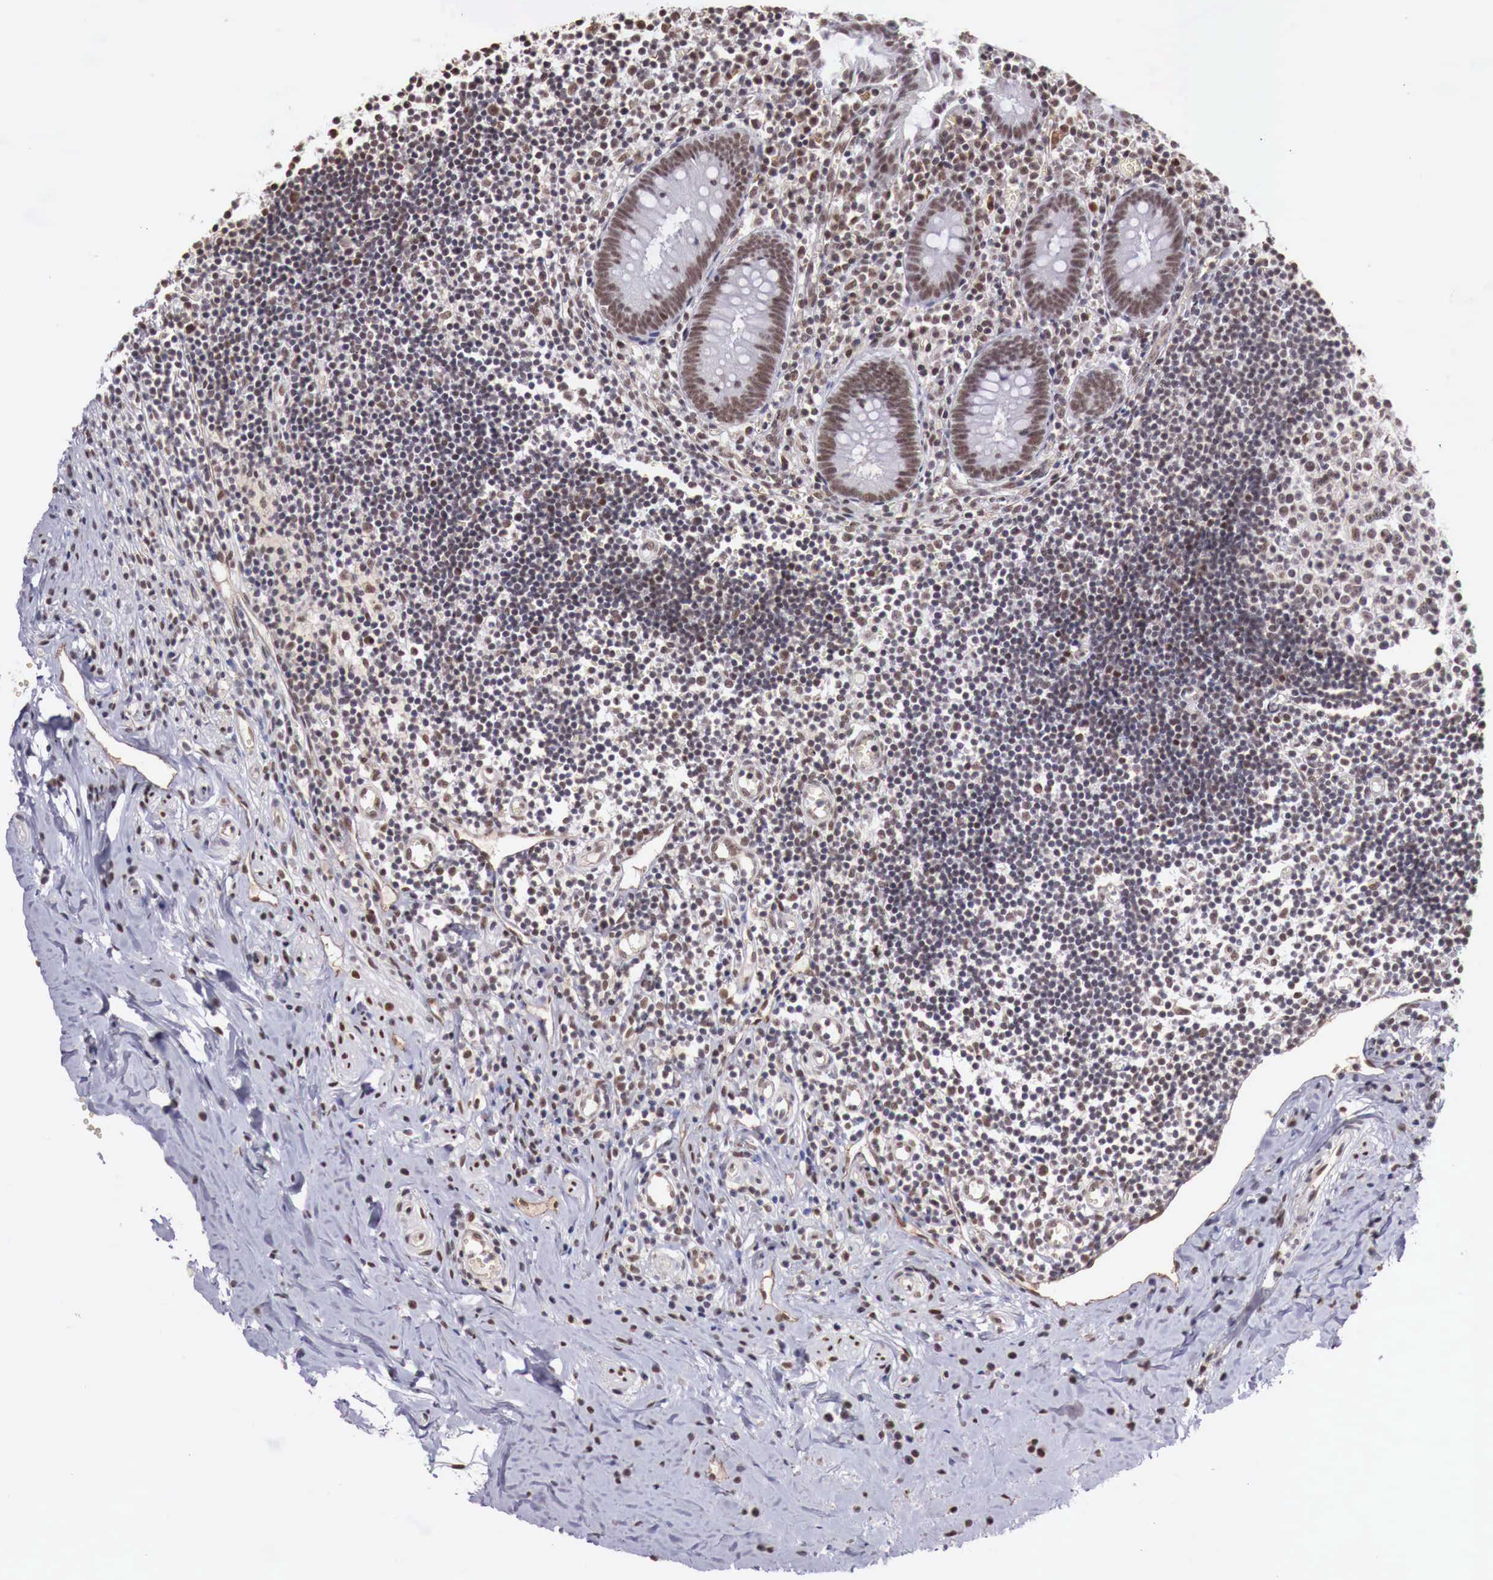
{"staining": {"intensity": "moderate", "quantity": ">75%", "location": "cytoplasmic/membranous,nuclear"}, "tissue": "appendix", "cell_type": "Glandular cells", "image_type": "normal", "snomed": [{"axis": "morphology", "description": "Normal tissue, NOS"}, {"axis": "topography", "description": "Appendix"}], "caption": "Immunohistochemical staining of normal human appendix exhibits moderate cytoplasmic/membranous,nuclear protein staining in about >75% of glandular cells. (DAB (3,3'-diaminobenzidine) = brown stain, brightfield microscopy at high magnification).", "gene": "FOXP2", "patient": {"sex": "female", "age": 19}}